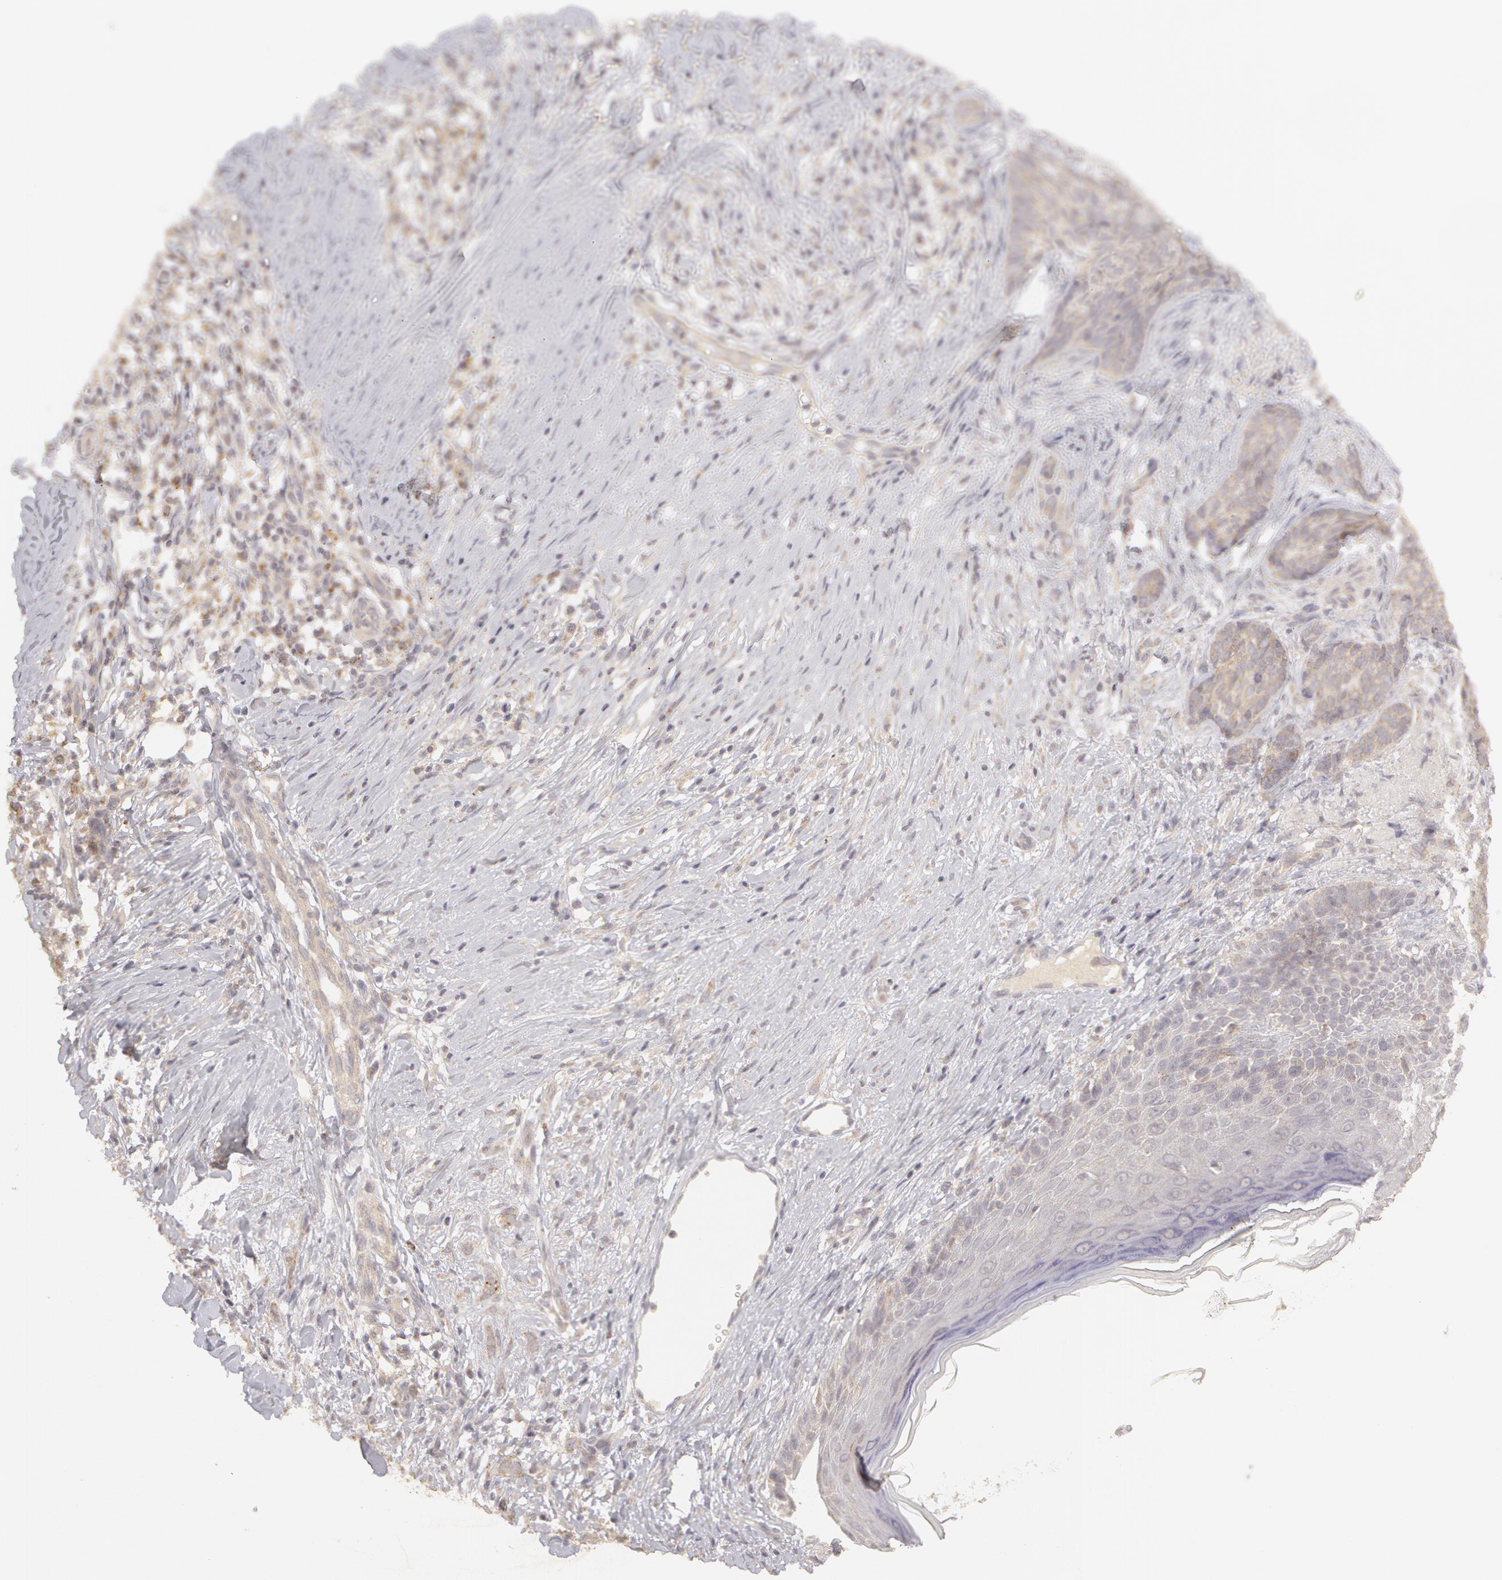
{"staining": {"intensity": "negative", "quantity": "none", "location": "none"}, "tissue": "skin cancer", "cell_type": "Tumor cells", "image_type": "cancer", "snomed": [{"axis": "morphology", "description": "Basal cell carcinoma"}, {"axis": "topography", "description": "Skin"}], "caption": "Human basal cell carcinoma (skin) stained for a protein using IHC demonstrates no staining in tumor cells.", "gene": "ADPRH", "patient": {"sex": "female", "age": 81}}